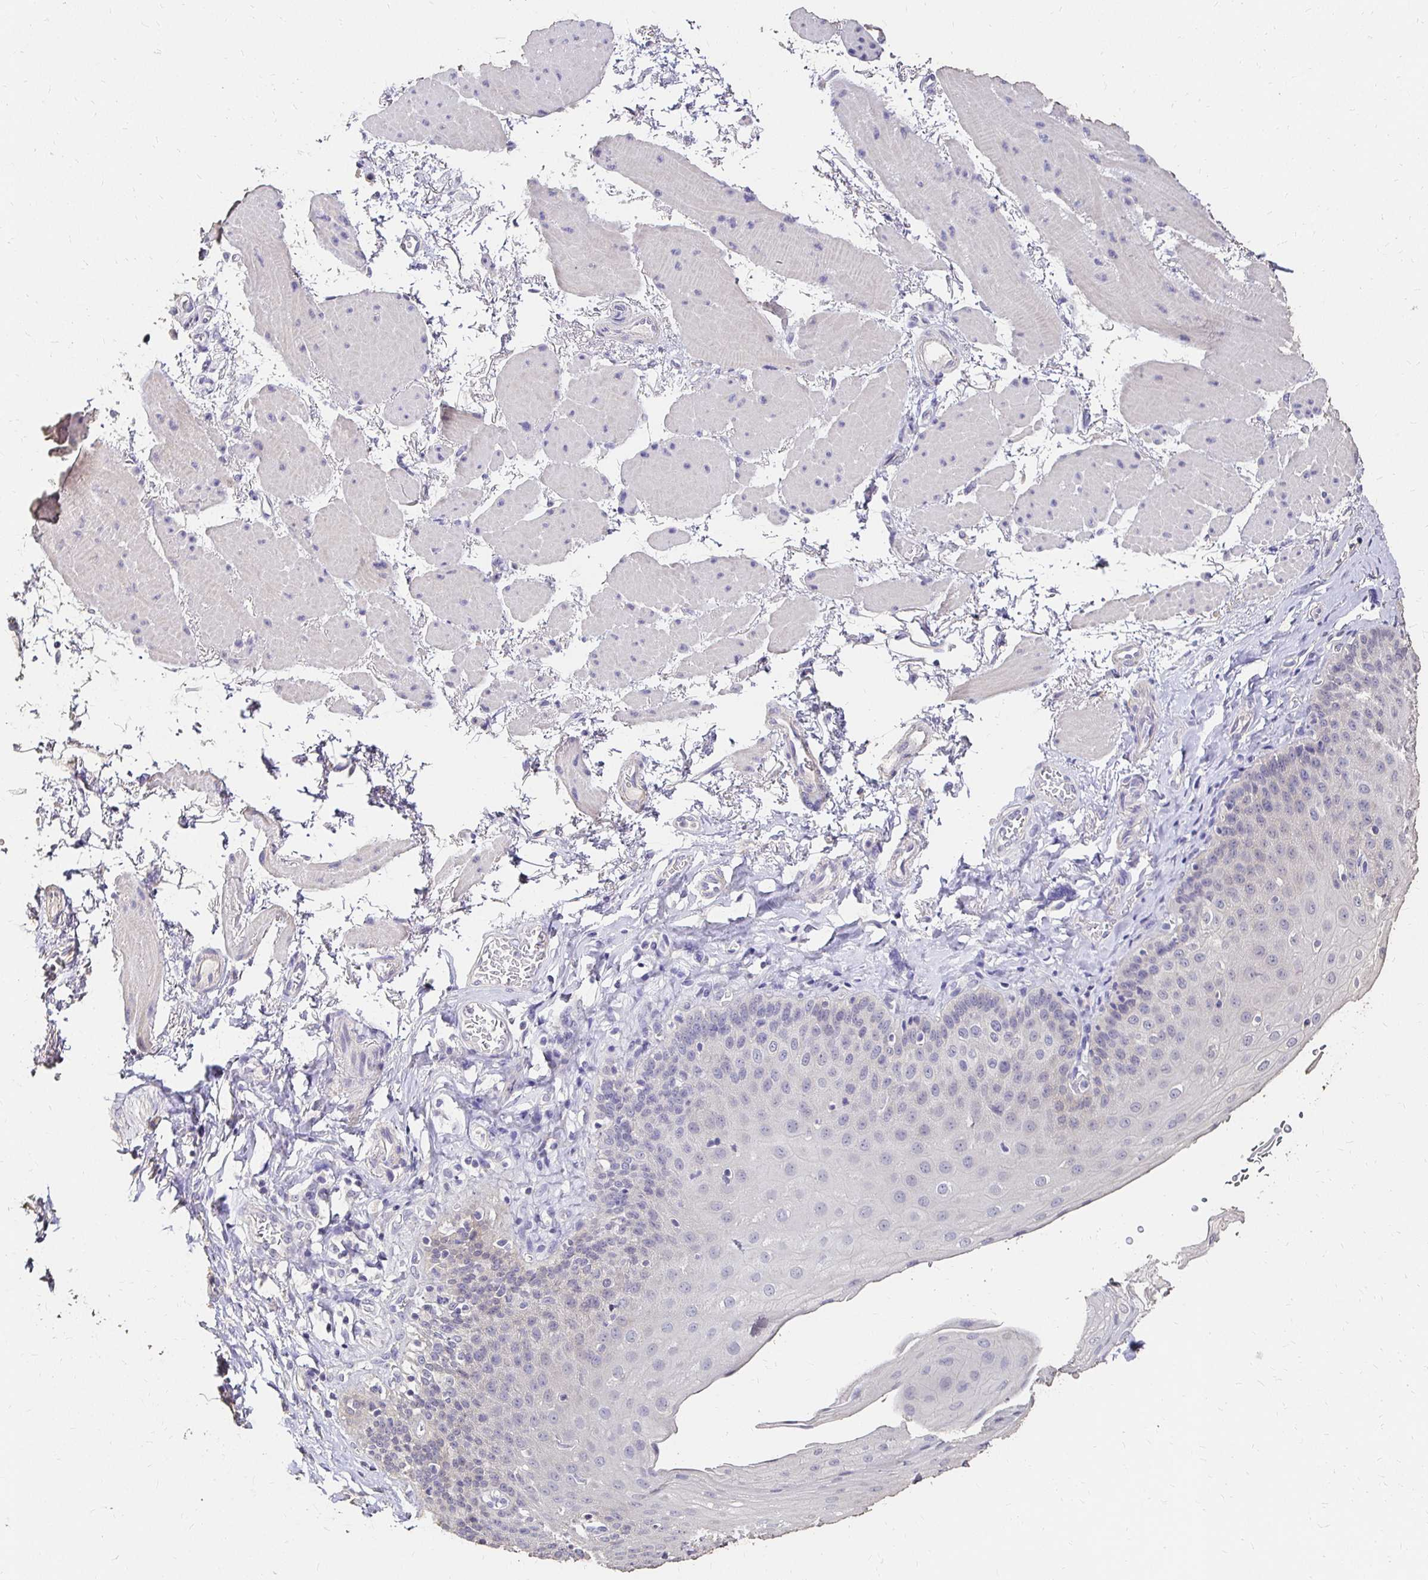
{"staining": {"intensity": "negative", "quantity": "none", "location": "none"}, "tissue": "esophagus", "cell_type": "Squamous epithelial cells", "image_type": "normal", "snomed": [{"axis": "morphology", "description": "Normal tissue, NOS"}, {"axis": "topography", "description": "Esophagus"}], "caption": "This is a micrograph of immunohistochemistry staining of benign esophagus, which shows no positivity in squamous epithelial cells. (Brightfield microscopy of DAB (3,3'-diaminobenzidine) IHC at high magnification).", "gene": "UGT1A6", "patient": {"sex": "female", "age": 81}}